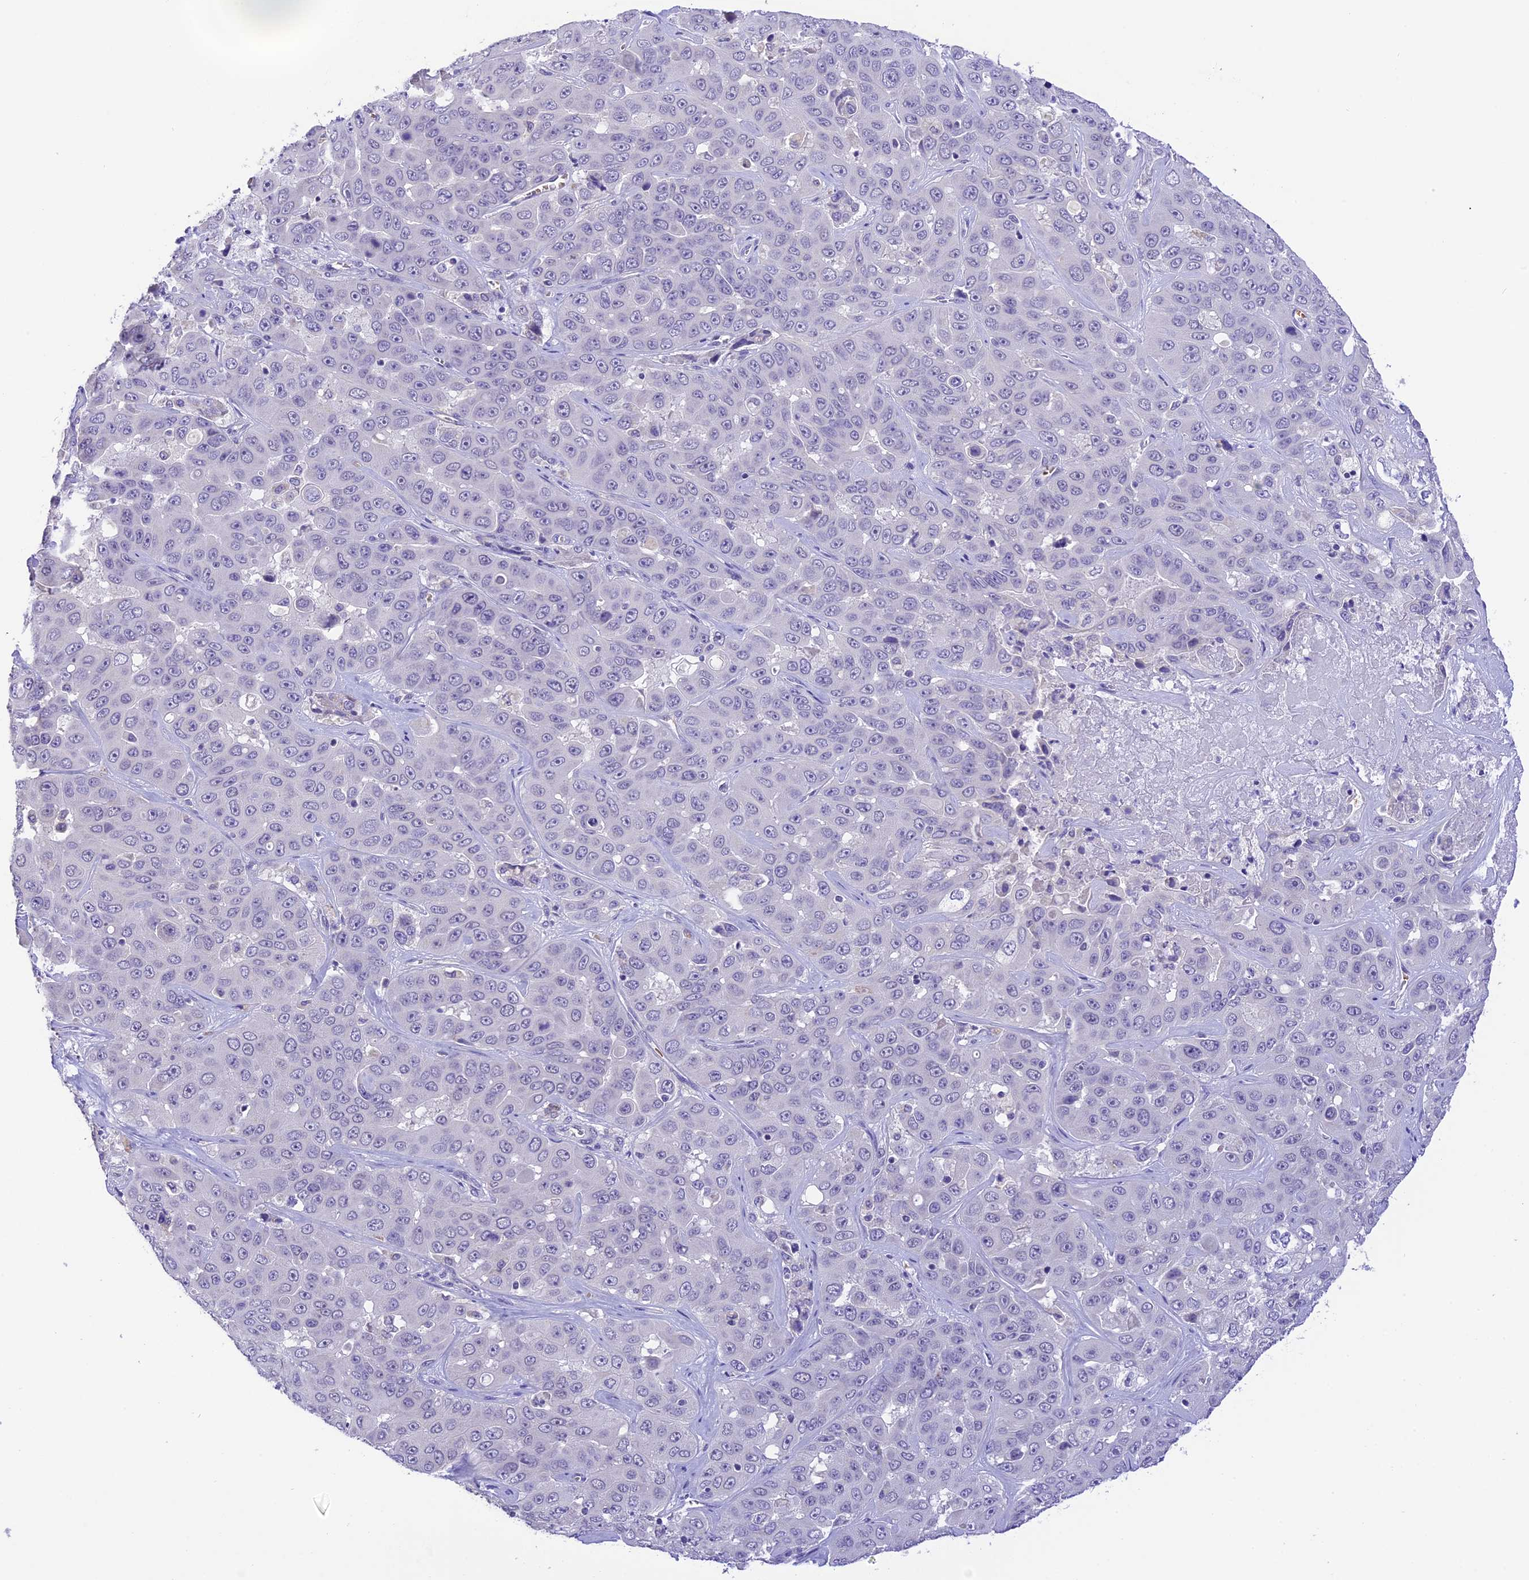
{"staining": {"intensity": "negative", "quantity": "none", "location": "none"}, "tissue": "liver cancer", "cell_type": "Tumor cells", "image_type": "cancer", "snomed": [{"axis": "morphology", "description": "Cholangiocarcinoma"}, {"axis": "topography", "description": "Liver"}], "caption": "Tumor cells are negative for brown protein staining in liver cancer (cholangiocarcinoma). (DAB IHC visualized using brightfield microscopy, high magnification).", "gene": "AHSP", "patient": {"sex": "female", "age": 52}}